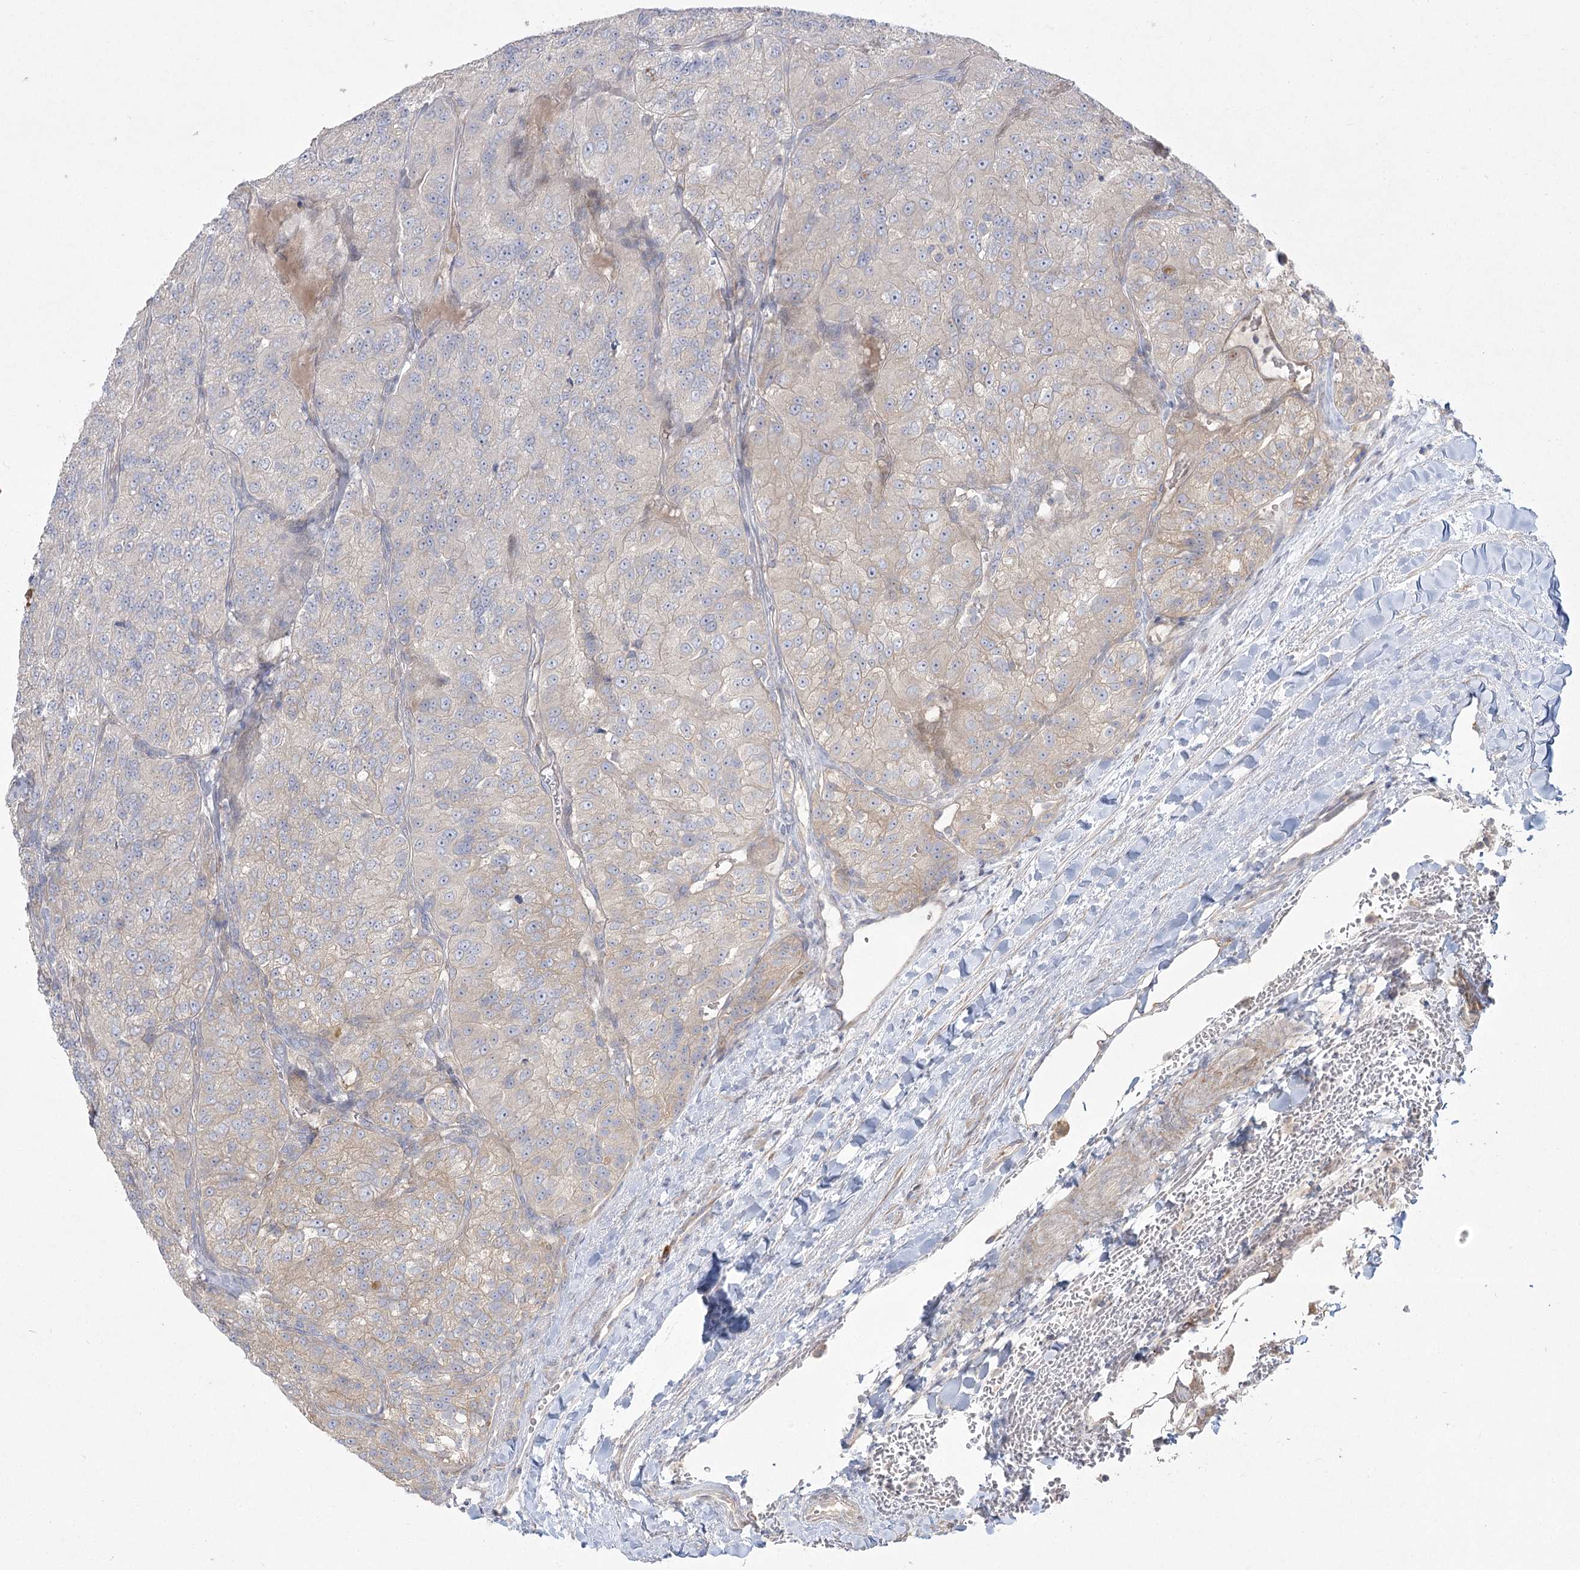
{"staining": {"intensity": "weak", "quantity": "<25%", "location": "cytoplasmic/membranous"}, "tissue": "renal cancer", "cell_type": "Tumor cells", "image_type": "cancer", "snomed": [{"axis": "morphology", "description": "Adenocarcinoma, NOS"}, {"axis": "topography", "description": "Kidney"}], "caption": "IHC photomicrograph of neoplastic tissue: adenocarcinoma (renal) stained with DAB (3,3'-diaminobenzidine) reveals no significant protein positivity in tumor cells.", "gene": "CAMTA1", "patient": {"sex": "female", "age": 63}}